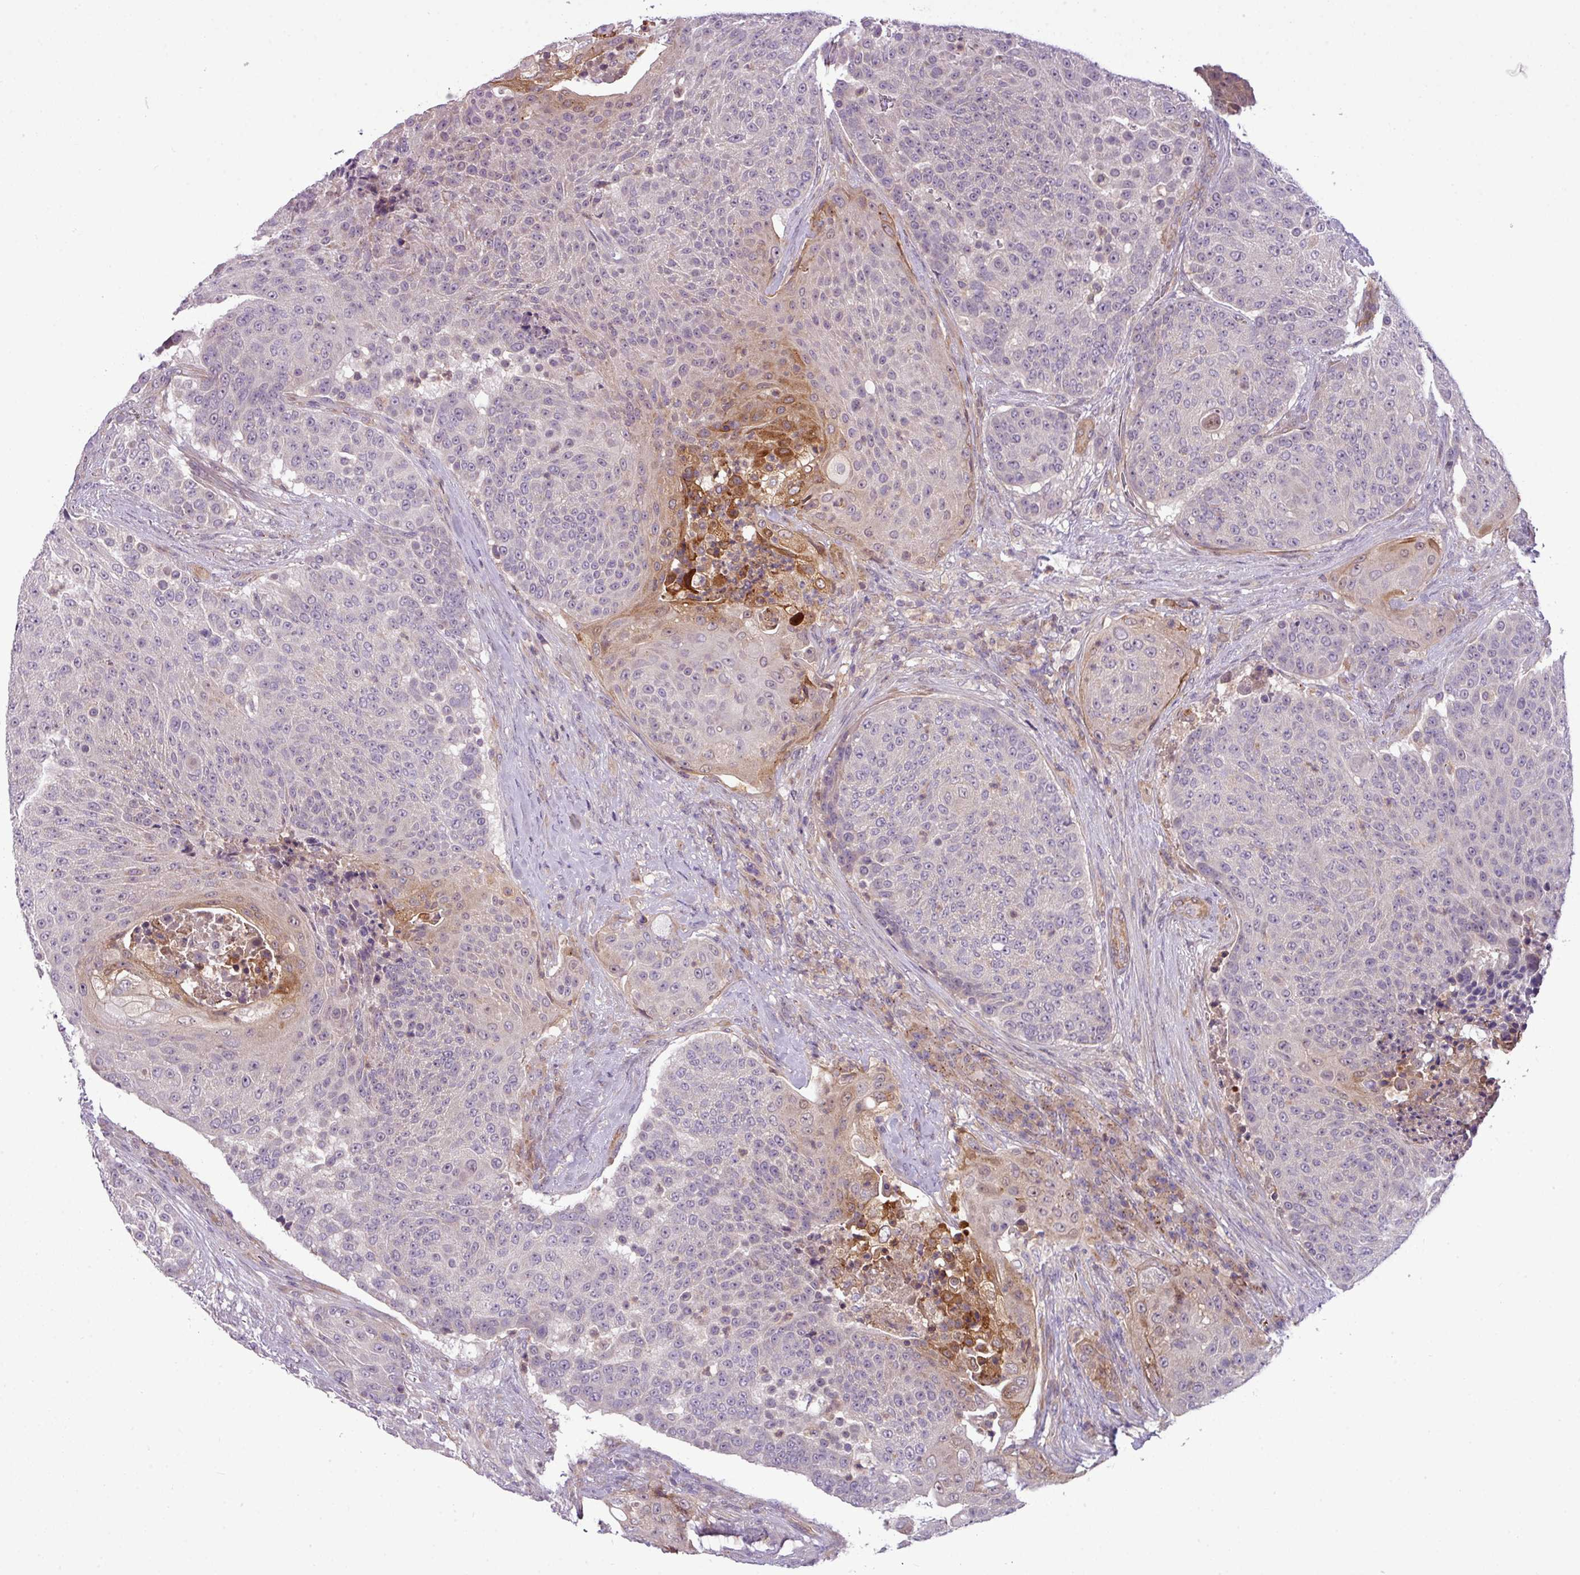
{"staining": {"intensity": "negative", "quantity": "none", "location": "none"}, "tissue": "urothelial cancer", "cell_type": "Tumor cells", "image_type": "cancer", "snomed": [{"axis": "morphology", "description": "Urothelial carcinoma, High grade"}, {"axis": "topography", "description": "Urinary bladder"}], "caption": "This histopathology image is of high-grade urothelial carcinoma stained with IHC to label a protein in brown with the nuclei are counter-stained blue. There is no staining in tumor cells.", "gene": "ZNF35", "patient": {"sex": "female", "age": 63}}